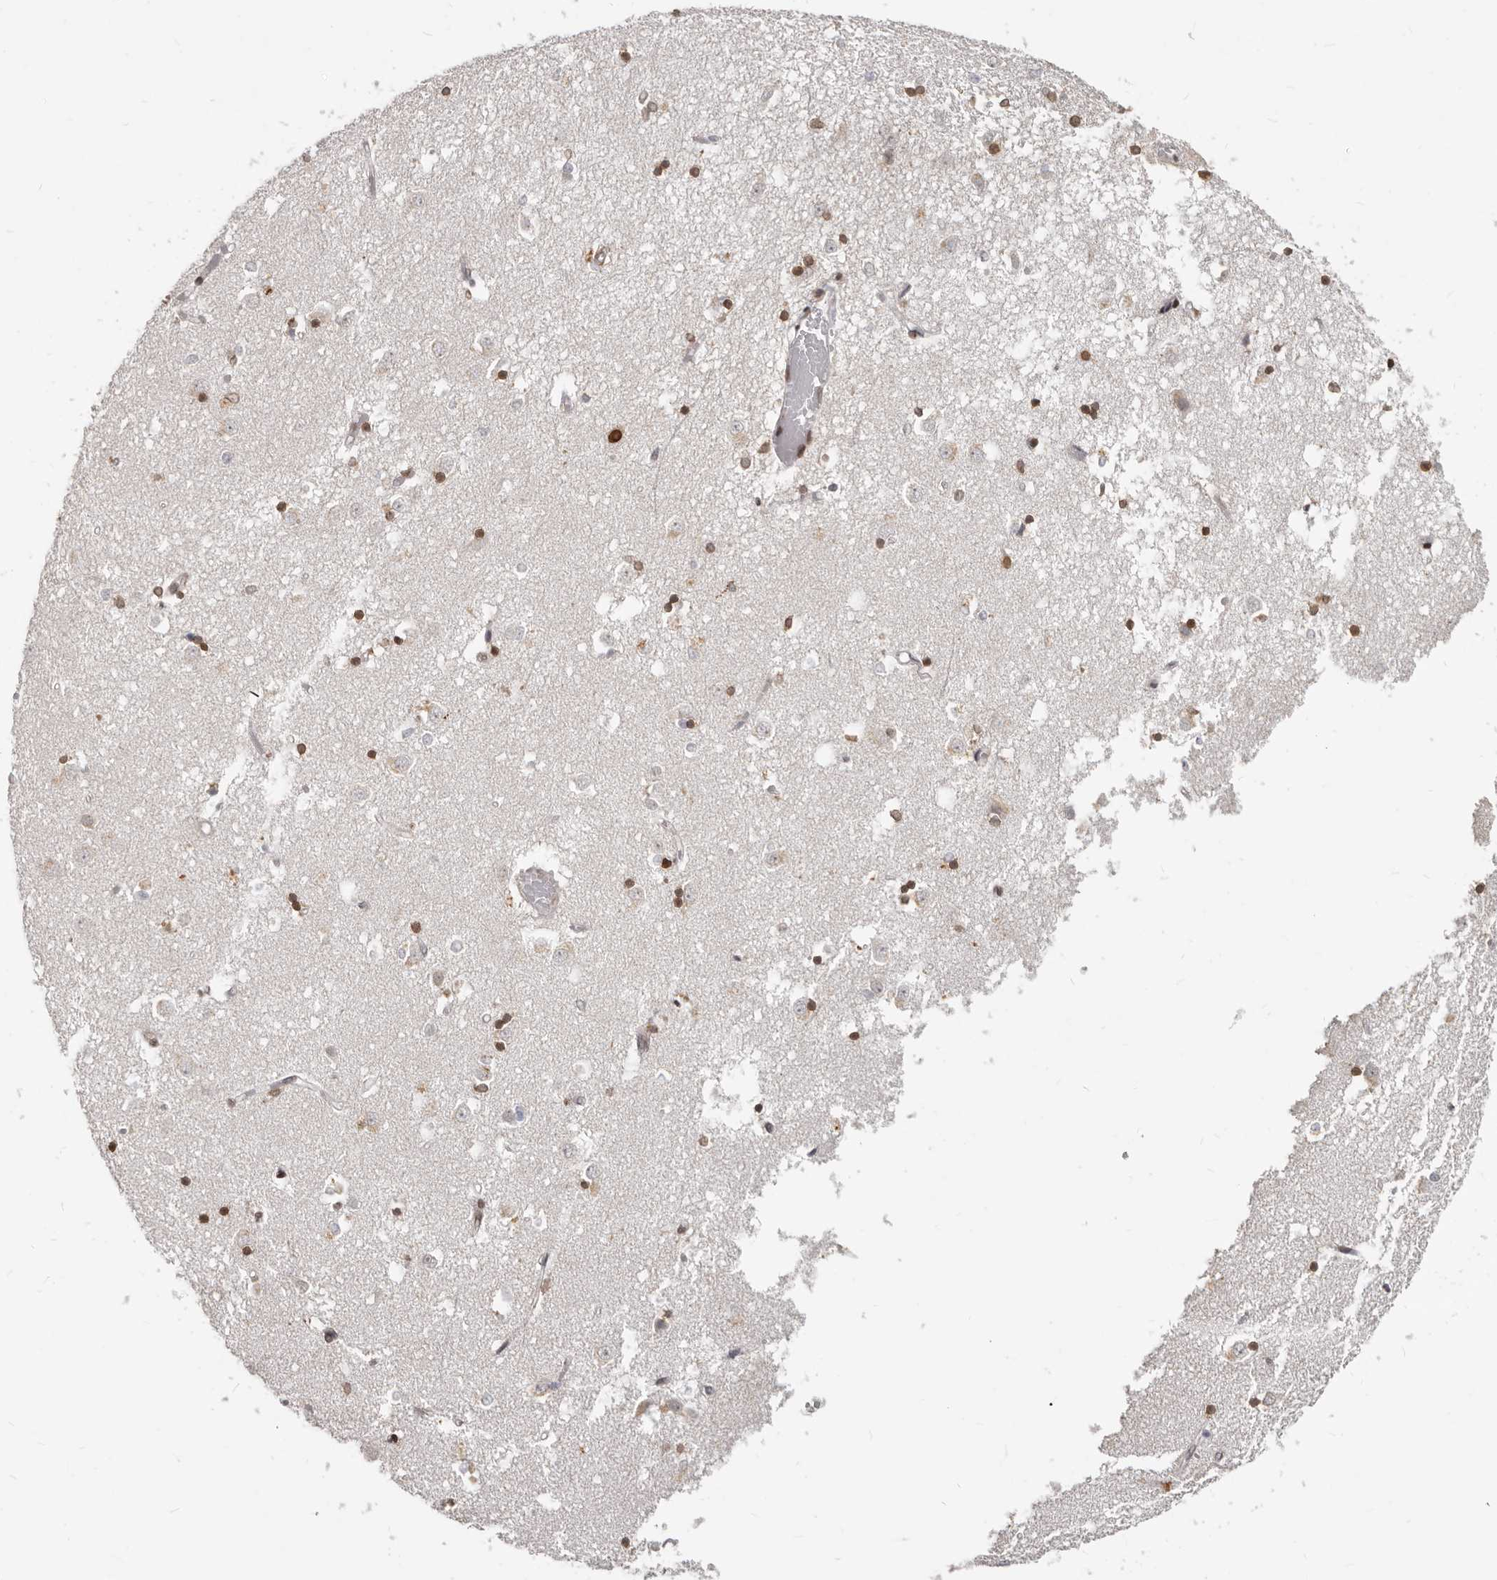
{"staining": {"intensity": "moderate", "quantity": ">75%", "location": "nuclear"}, "tissue": "caudate", "cell_type": "Glial cells", "image_type": "normal", "snomed": [{"axis": "morphology", "description": "Normal tissue, NOS"}, {"axis": "topography", "description": "Lateral ventricle wall"}], "caption": "The photomicrograph shows staining of normal caudate, revealing moderate nuclear protein expression (brown color) within glial cells.", "gene": "NUP153", "patient": {"sex": "male", "age": 45}}